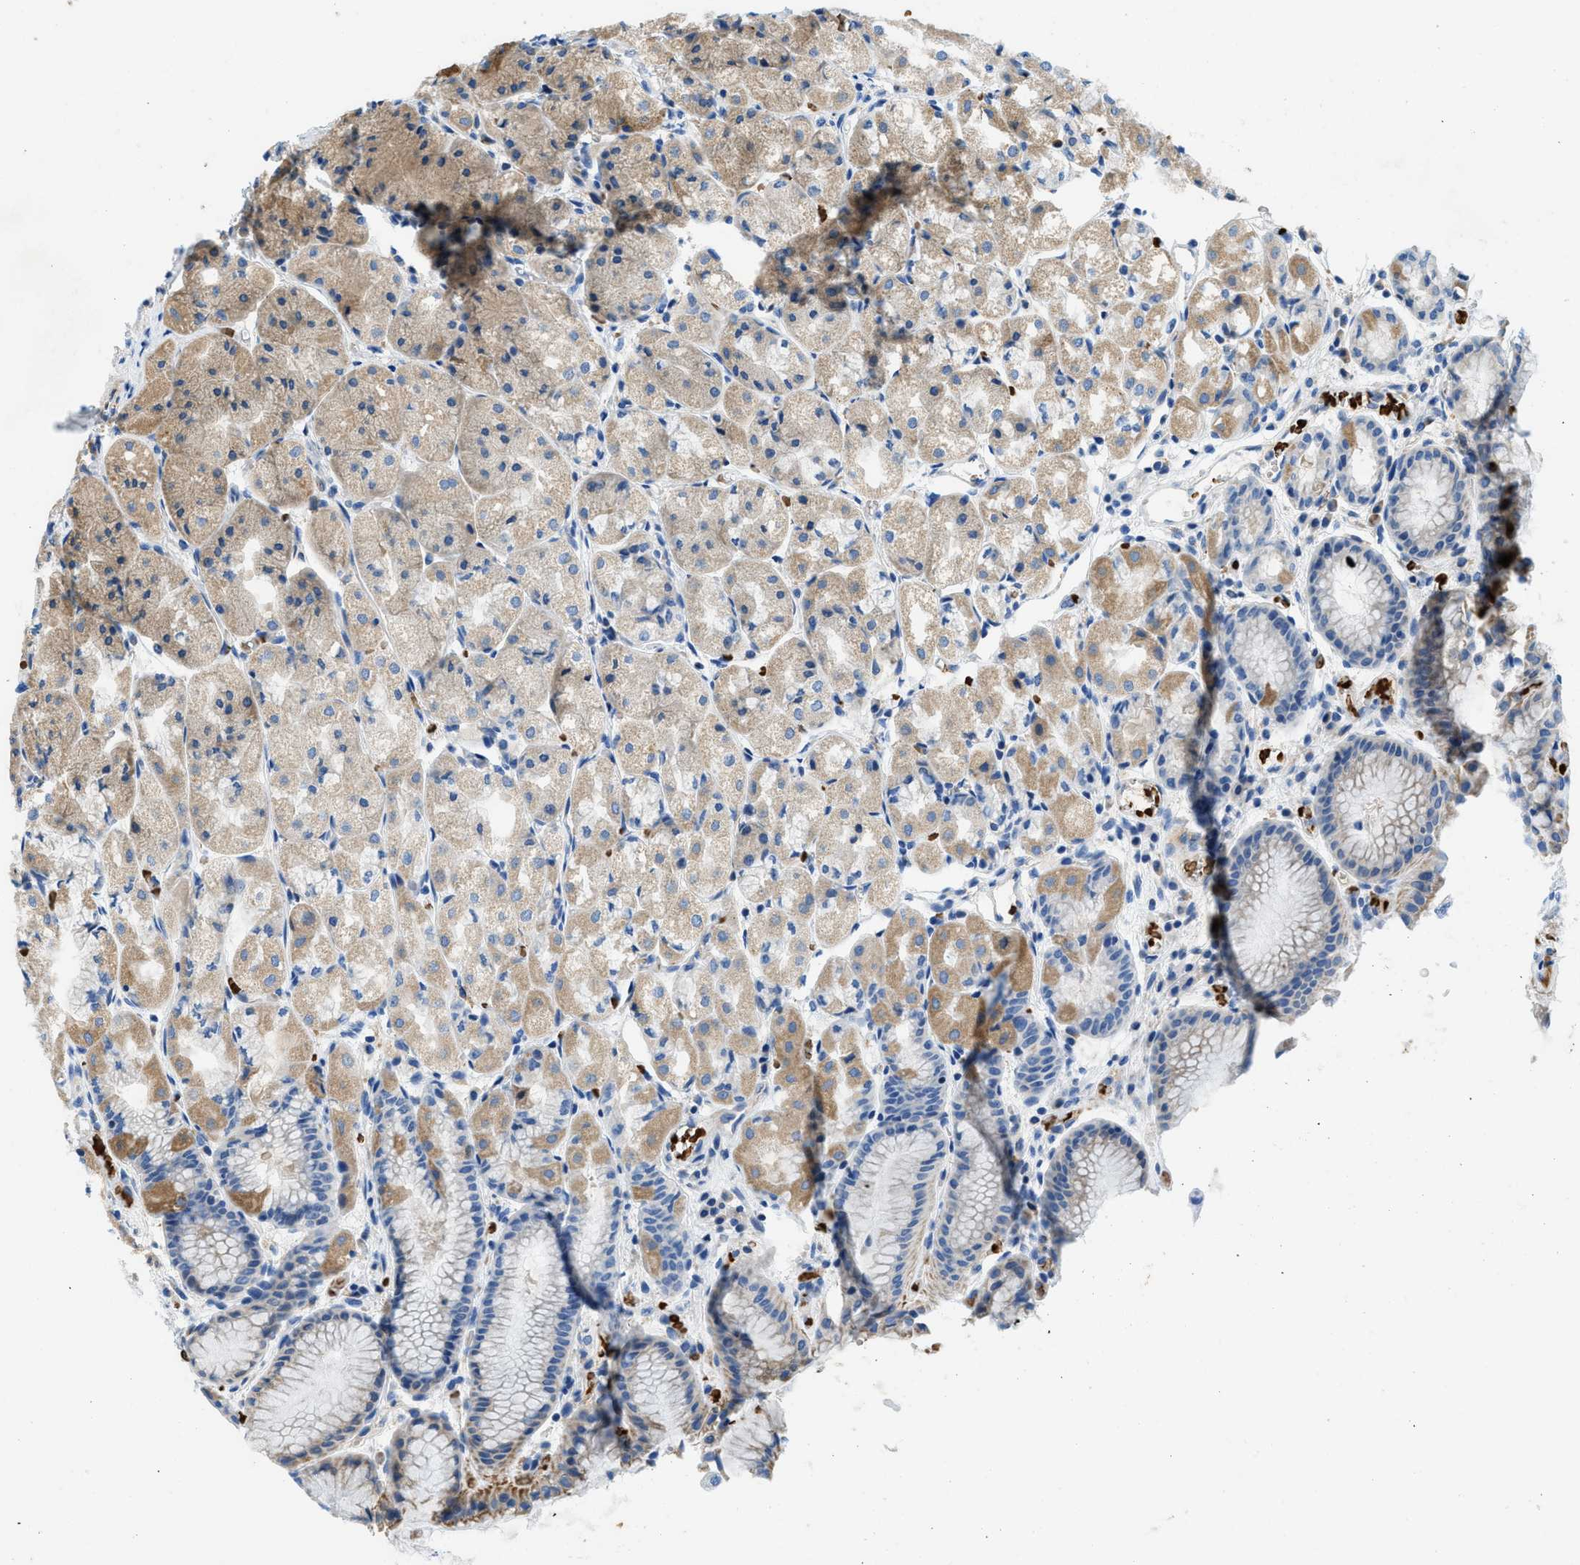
{"staining": {"intensity": "moderate", "quantity": "25%-75%", "location": "cytoplasmic/membranous"}, "tissue": "stomach", "cell_type": "Glandular cells", "image_type": "normal", "snomed": [{"axis": "morphology", "description": "Normal tissue, NOS"}, {"axis": "topography", "description": "Stomach, upper"}], "caption": "Immunohistochemistry (IHC) of unremarkable human stomach reveals medium levels of moderate cytoplasmic/membranous staining in approximately 25%-75% of glandular cells. Ihc stains the protein of interest in brown and the nuclei are stained blue.", "gene": "ZNF831", "patient": {"sex": "male", "age": 72}}